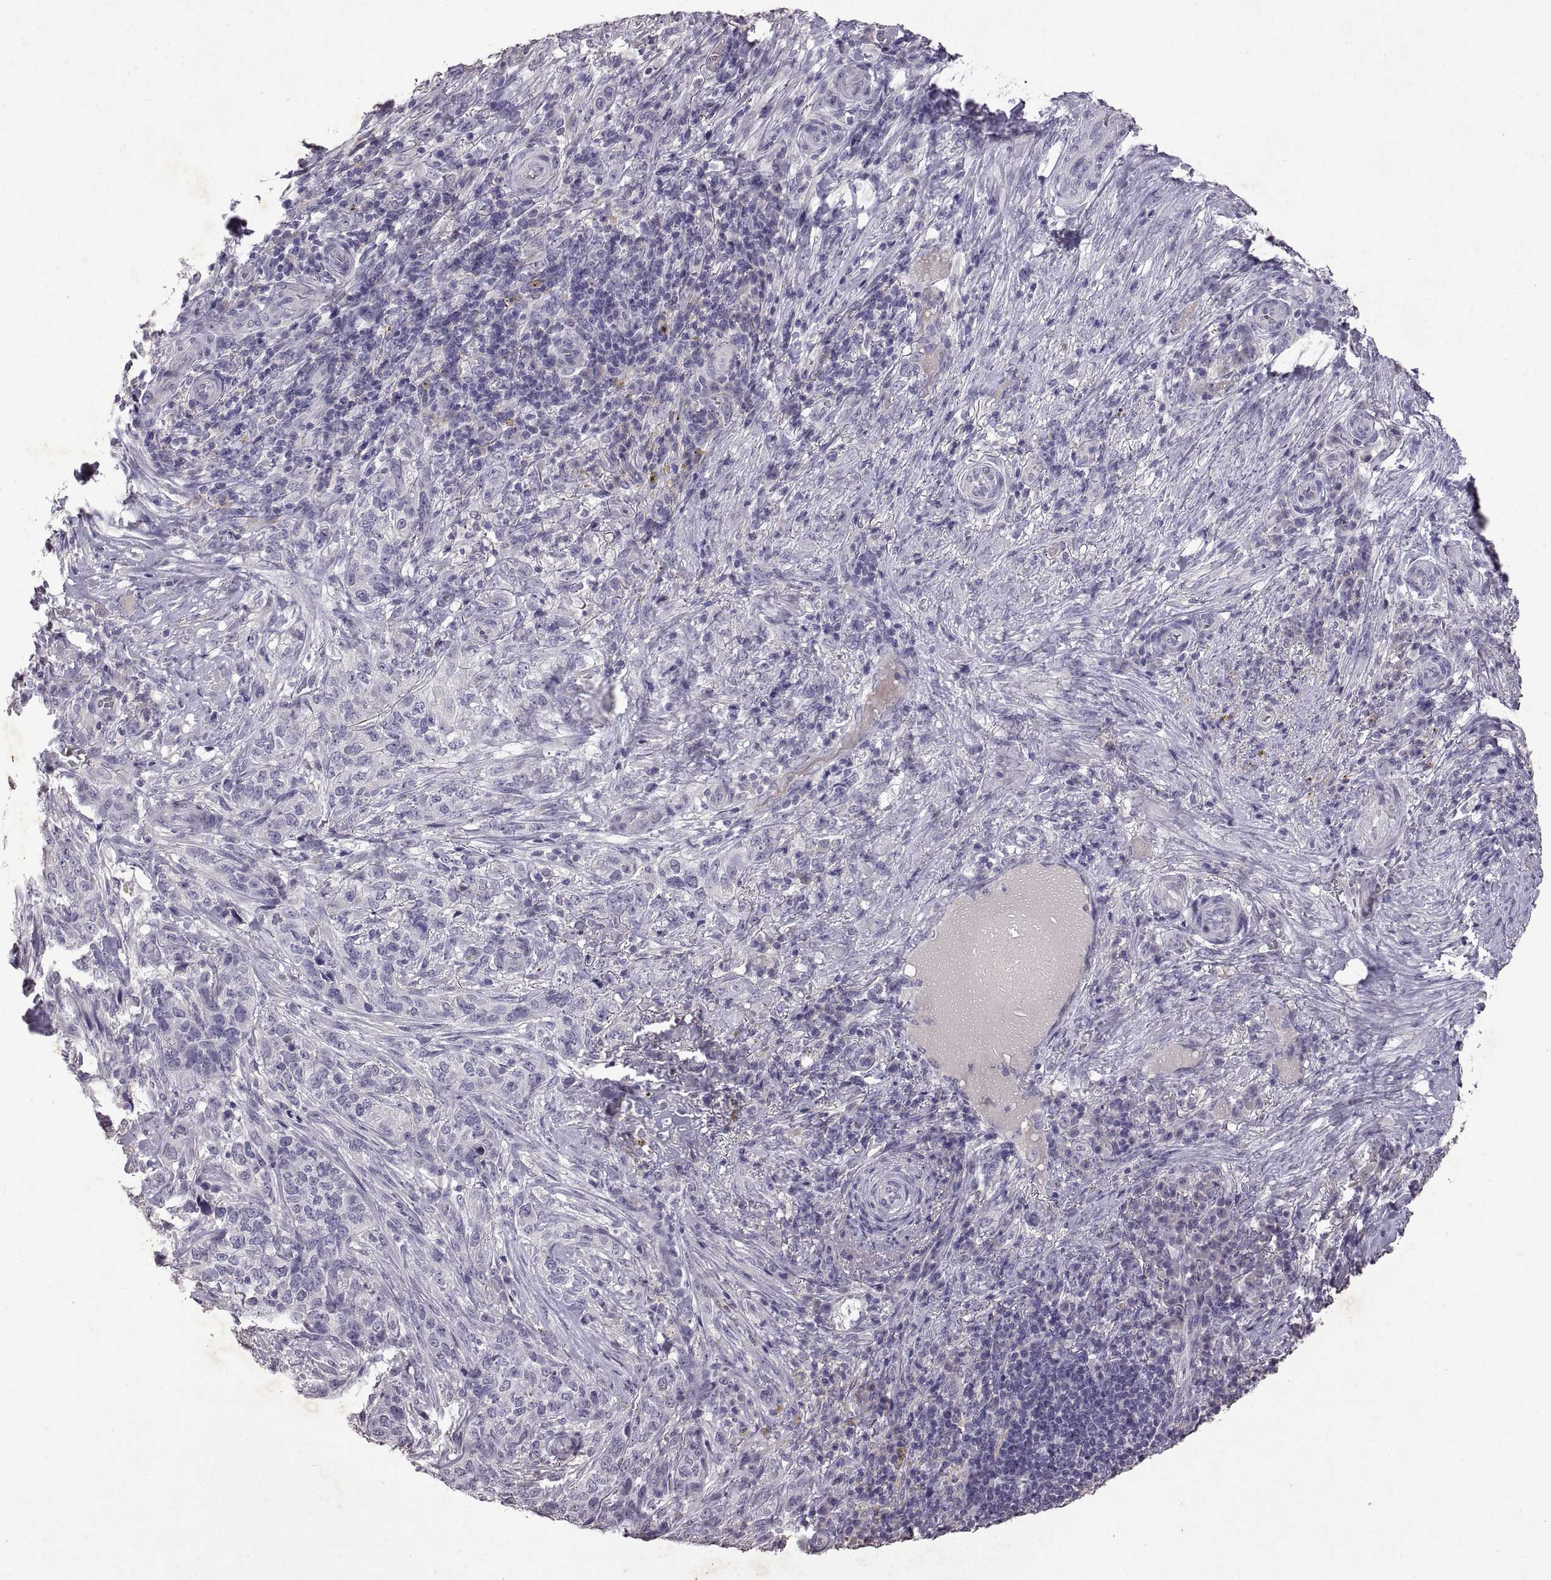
{"staining": {"intensity": "negative", "quantity": "none", "location": "none"}, "tissue": "skin cancer", "cell_type": "Tumor cells", "image_type": "cancer", "snomed": [{"axis": "morphology", "description": "Basal cell carcinoma"}, {"axis": "topography", "description": "Skin"}], "caption": "Immunohistochemistry histopathology image of neoplastic tissue: human skin cancer (basal cell carcinoma) stained with DAB shows no significant protein staining in tumor cells.", "gene": "DEFB136", "patient": {"sex": "female", "age": 69}}